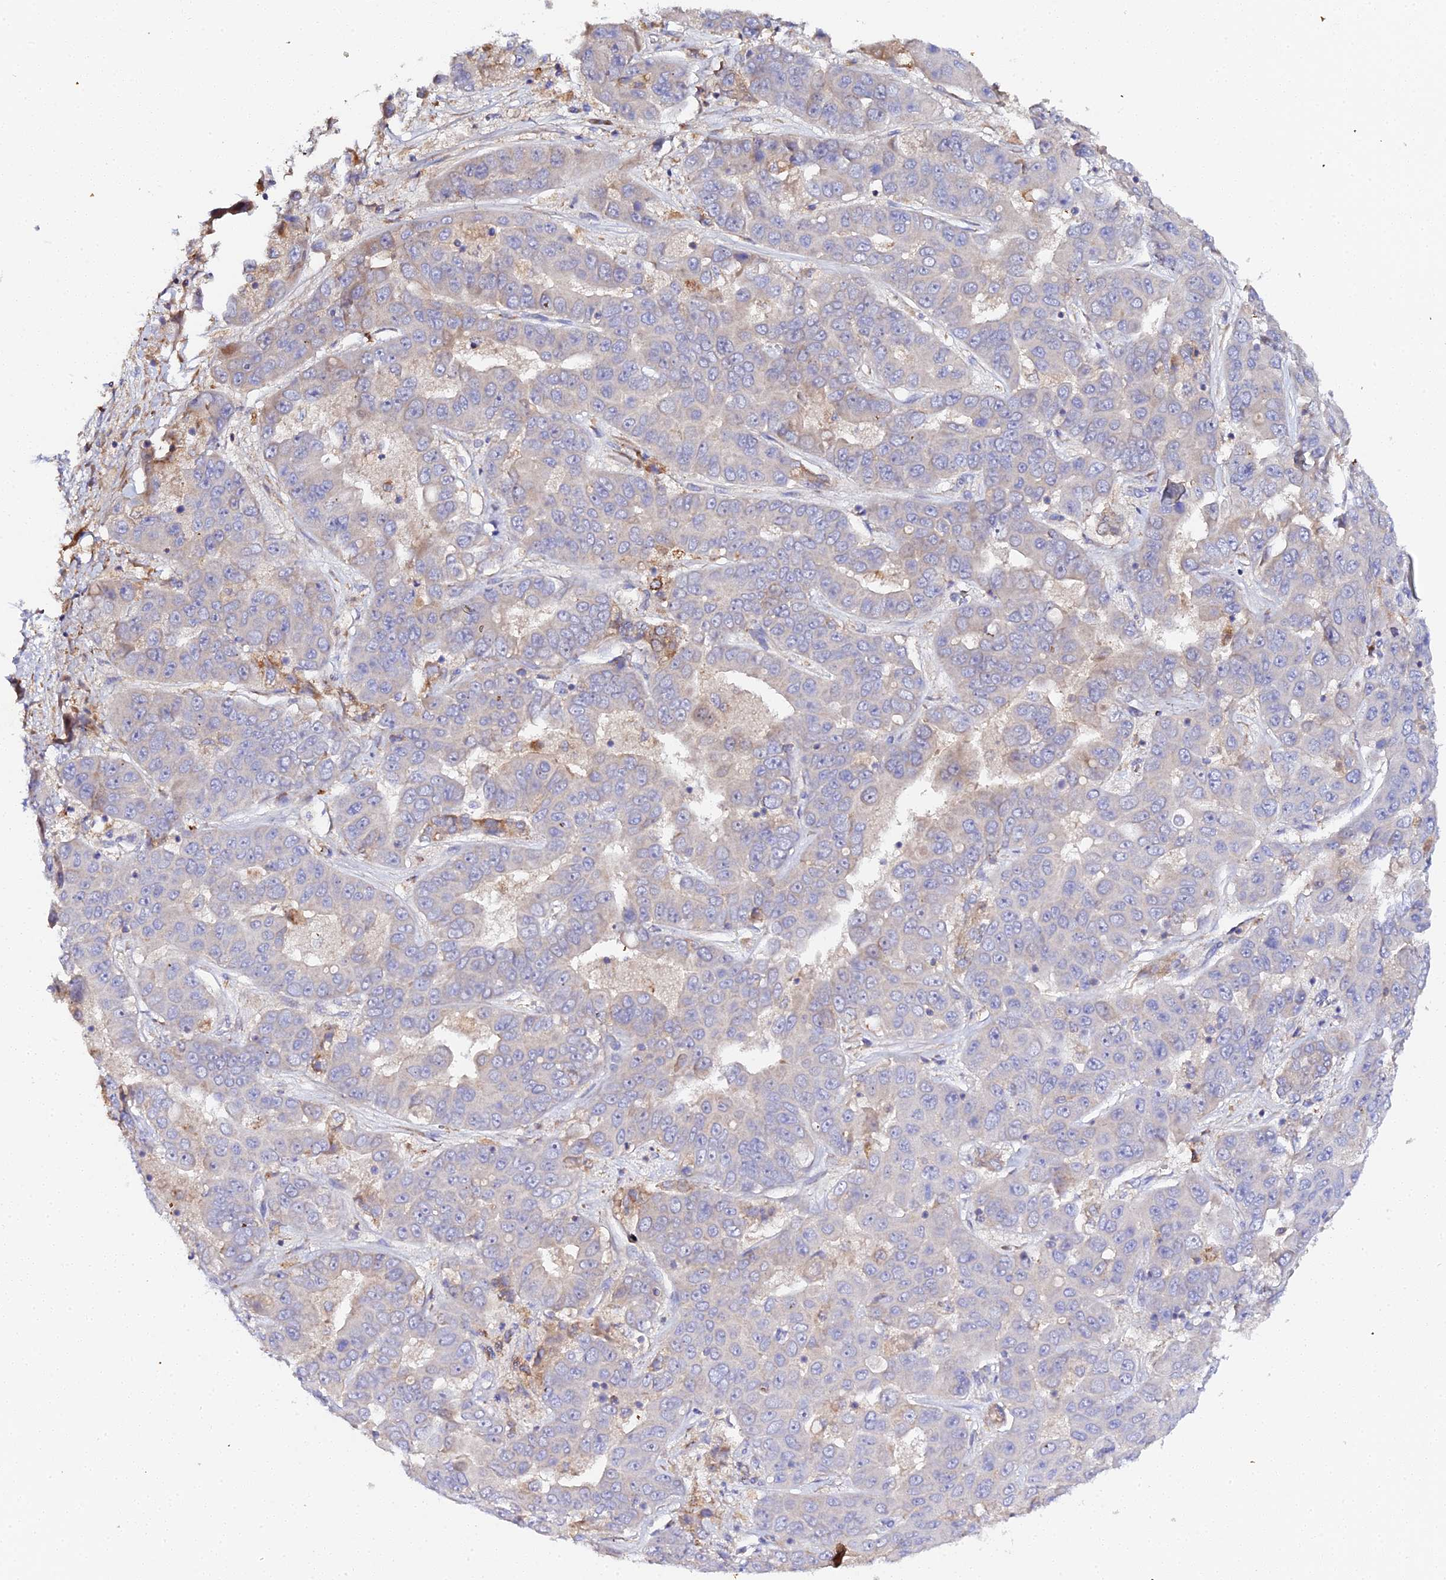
{"staining": {"intensity": "moderate", "quantity": "<25%", "location": "cytoplasmic/membranous"}, "tissue": "liver cancer", "cell_type": "Tumor cells", "image_type": "cancer", "snomed": [{"axis": "morphology", "description": "Cholangiocarcinoma"}, {"axis": "topography", "description": "Liver"}], "caption": "Immunohistochemical staining of human liver cancer demonstrates low levels of moderate cytoplasmic/membranous staining in about <25% of tumor cells.", "gene": "SCX", "patient": {"sex": "female", "age": 52}}